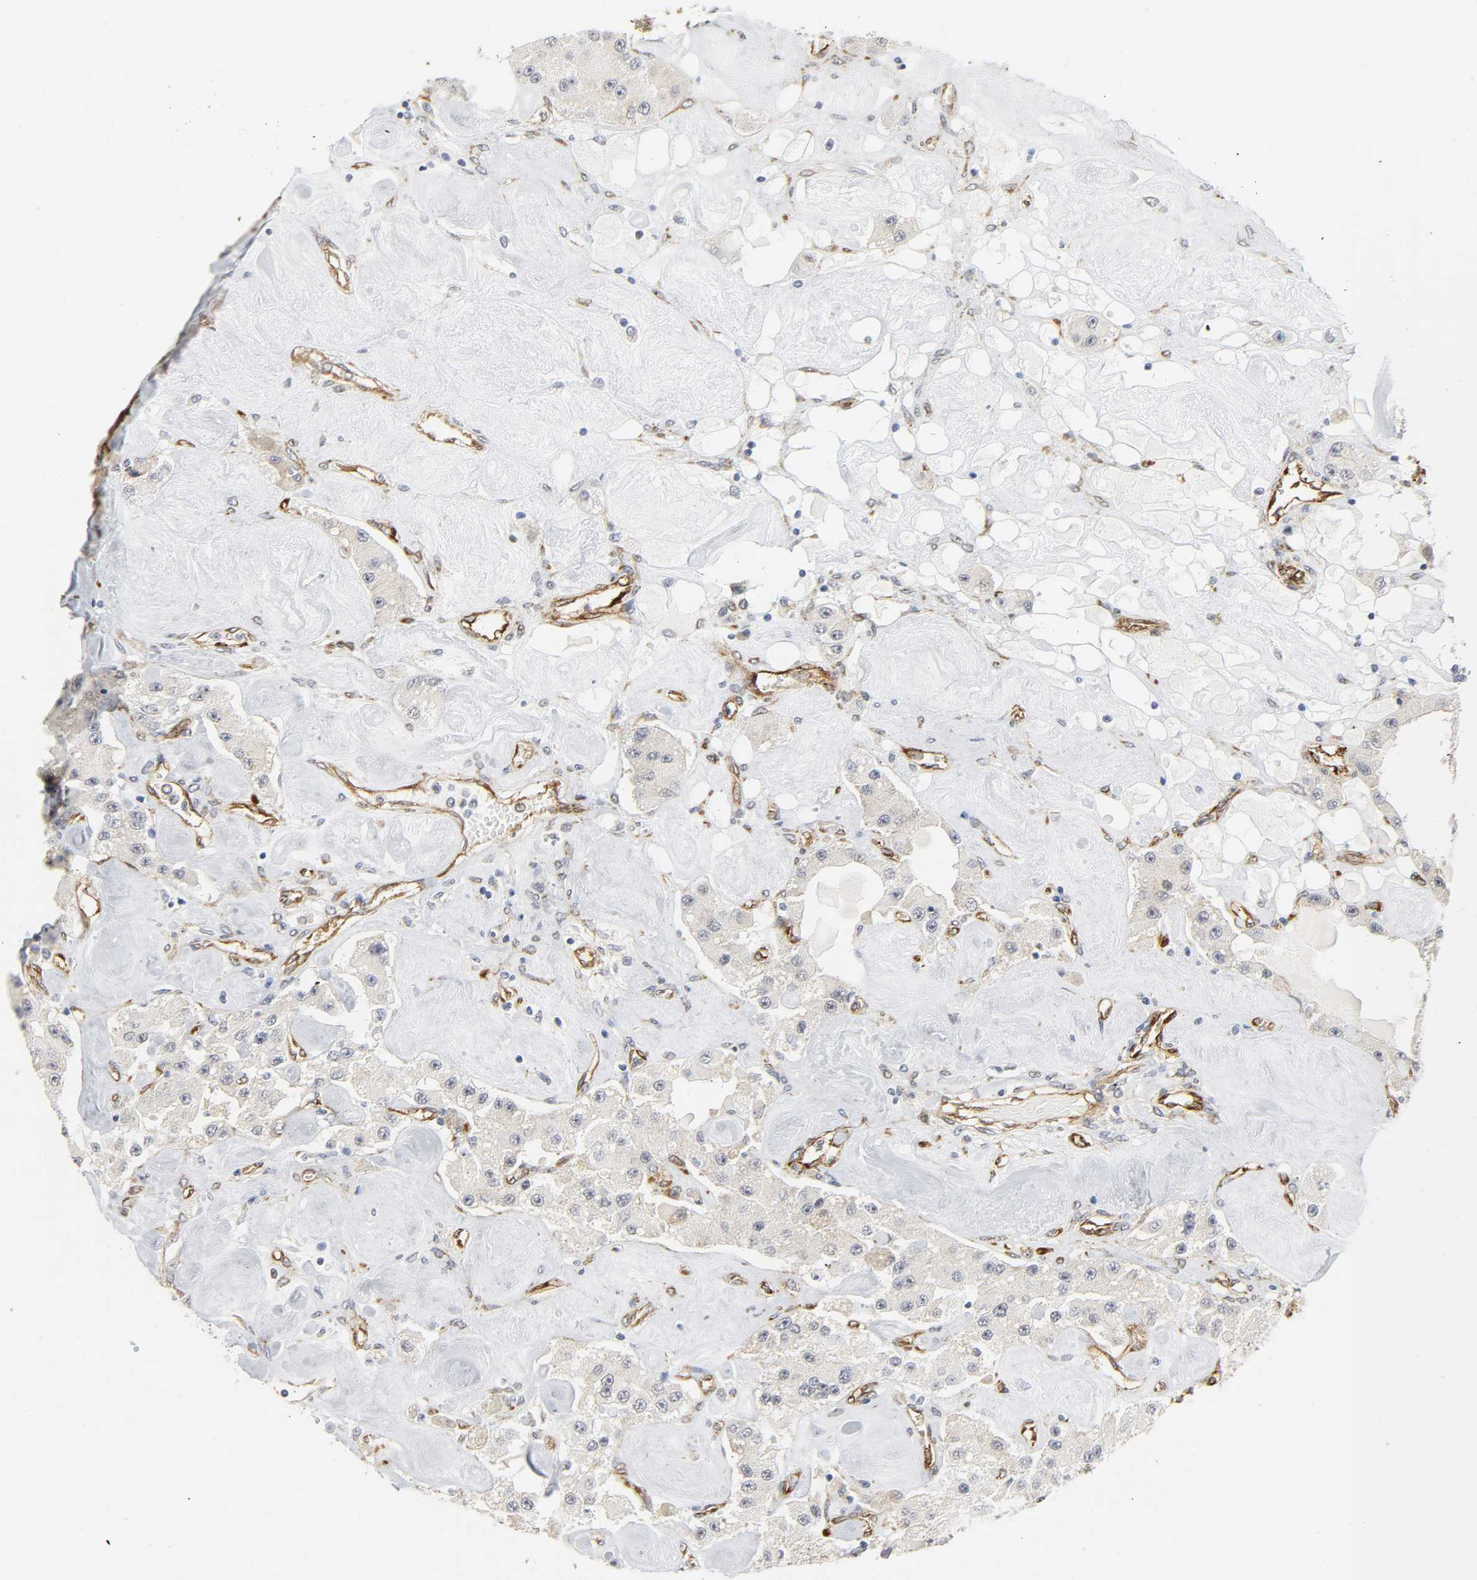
{"staining": {"intensity": "negative", "quantity": "none", "location": "none"}, "tissue": "carcinoid", "cell_type": "Tumor cells", "image_type": "cancer", "snomed": [{"axis": "morphology", "description": "Carcinoid, malignant, NOS"}, {"axis": "topography", "description": "Pancreas"}], "caption": "This is a image of immunohistochemistry staining of carcinoid, which shows no expression in tumor cells.", "gene": "DOCK1", "patient": {"sex": "male", "age": 41}}